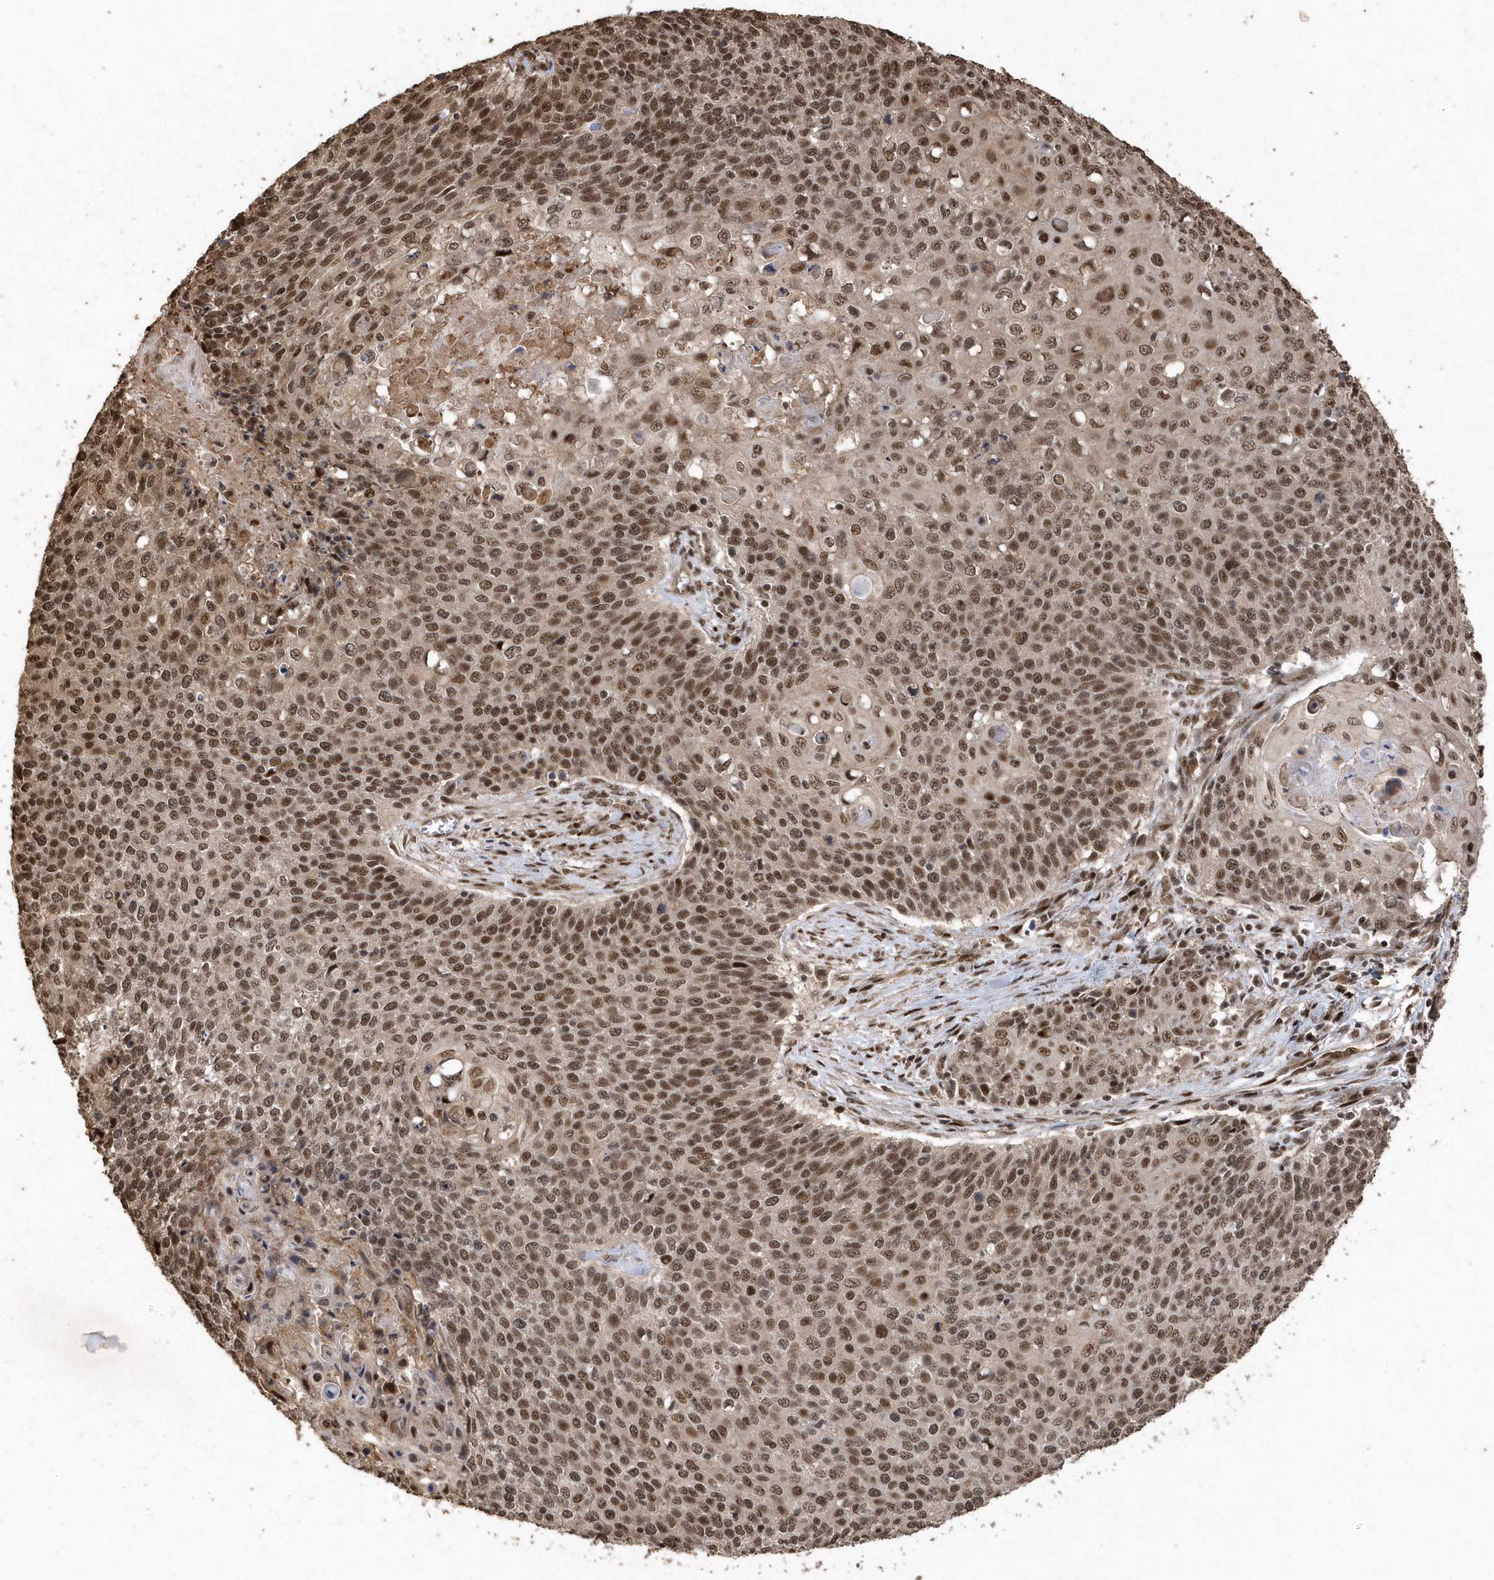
{"staining": {"intensity": "moderate", "quantity": ">75%", "location": "nuclear"}, "tissue": "cervical cancer", "cell_type": "Tumor cells", "image_type": "cancer", "snomed": [{"axis": "morphology", "description": "Squamous cell carcinoma, NOS"}, {"axis": "topography", "description": "Cervix"}], "caption": "This image demonstrates squamous cell carcinoma (cervical) stained with immunohistochemistry (IHC) to label a protein in brown. The nuclear of tumor cells show moderate positivity for the protein. Nuclei are counter-stained blue.", "gene": "INTS12", "patient": {"sex": "female", "age": 39}}